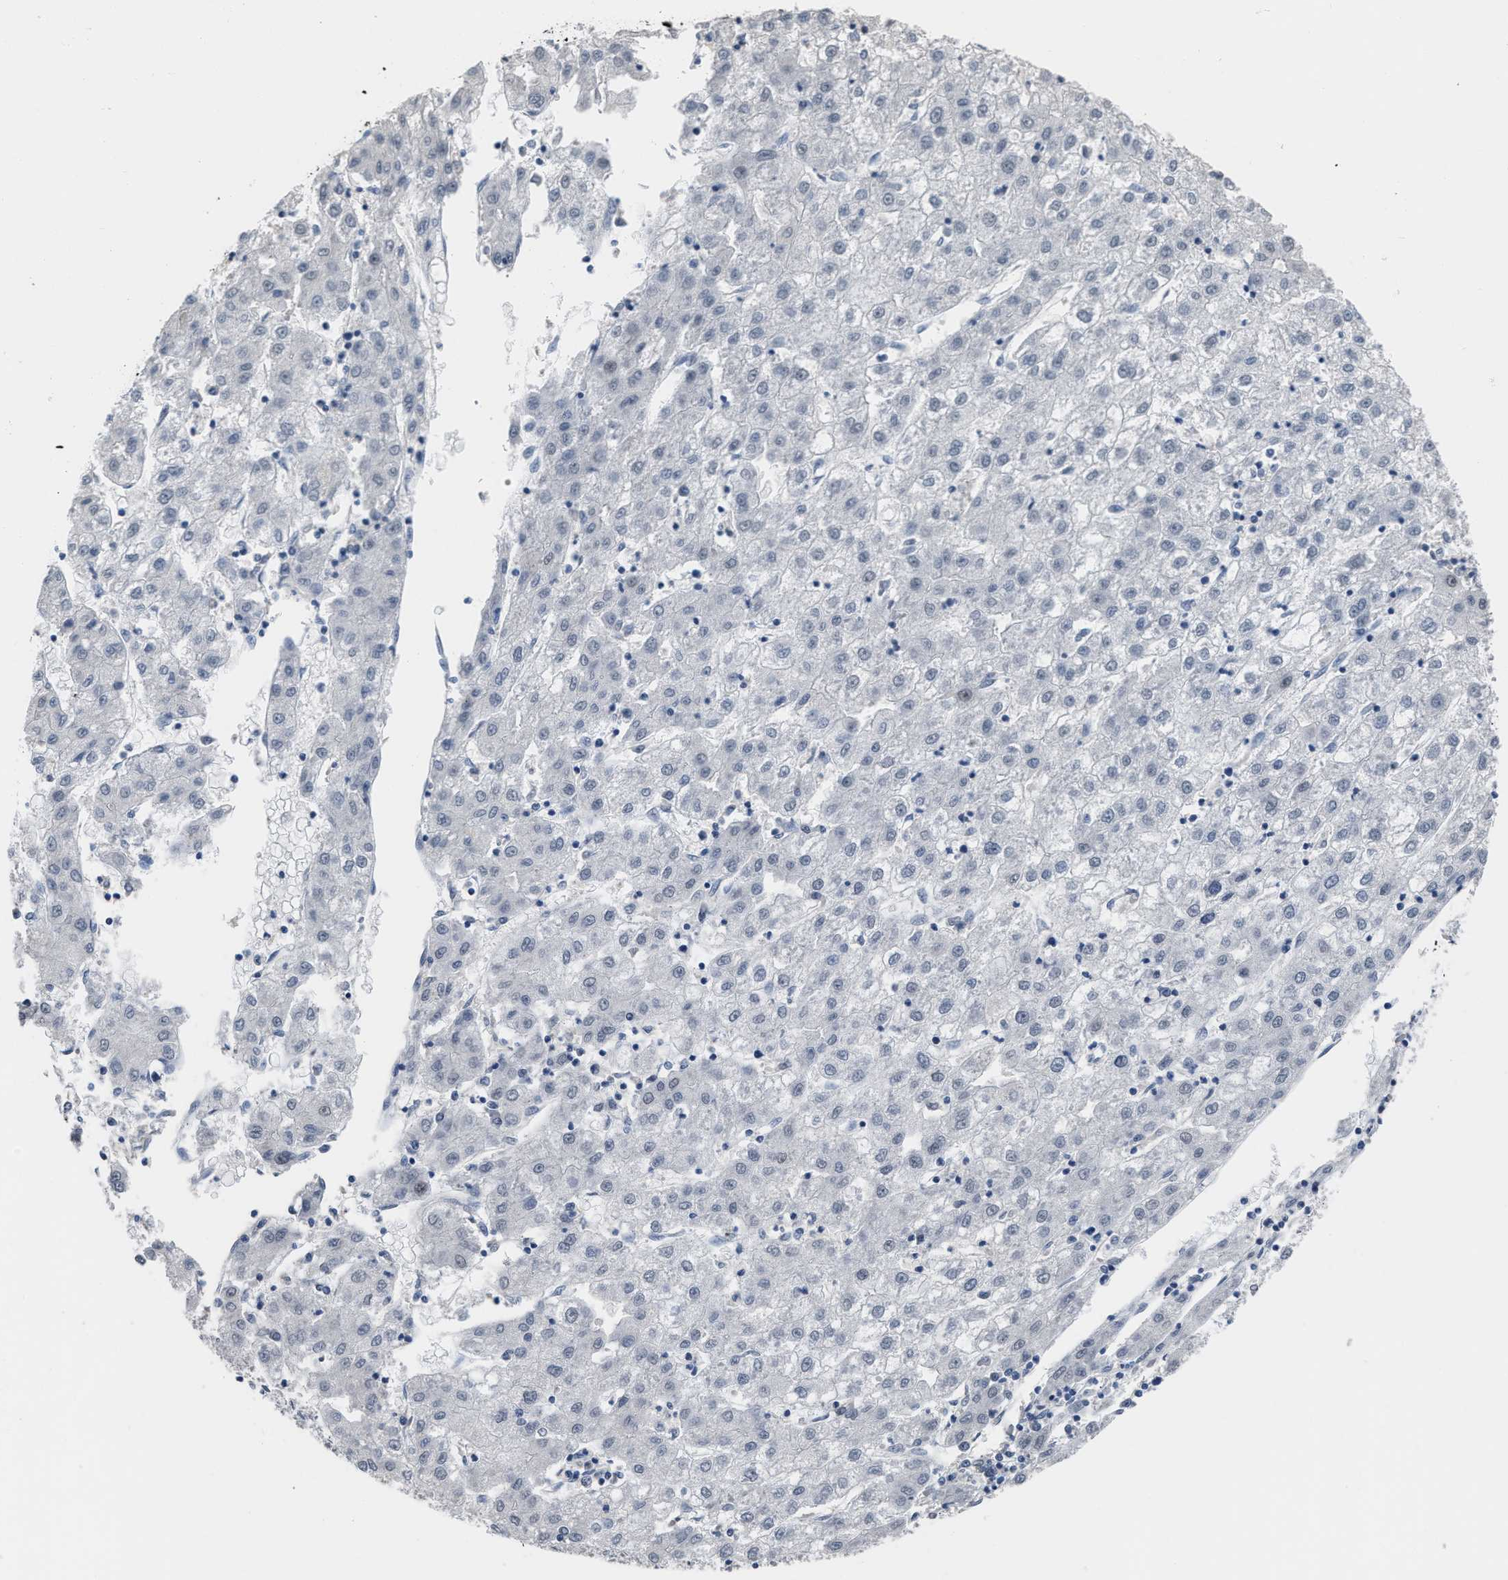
{"staining": {"intensity": "negative", "quantity": "none", "location": "none"}, "tissue": "liver cancer", "cell_type": "Tumor cells", "image_type": "cancer", "snomed": [{"axis": "morphology", "description": "Carcinoma, Hepatocellular, NOS"}, {"axis": "topography", "description": "Liver"}], "caption": "A histopathology image of liver hepatocellular carcinoma stained for a protein shows no brown staining in tumor cells.", "gene": "SETDB1", "patient": {"sex": "male", "age": 72}}